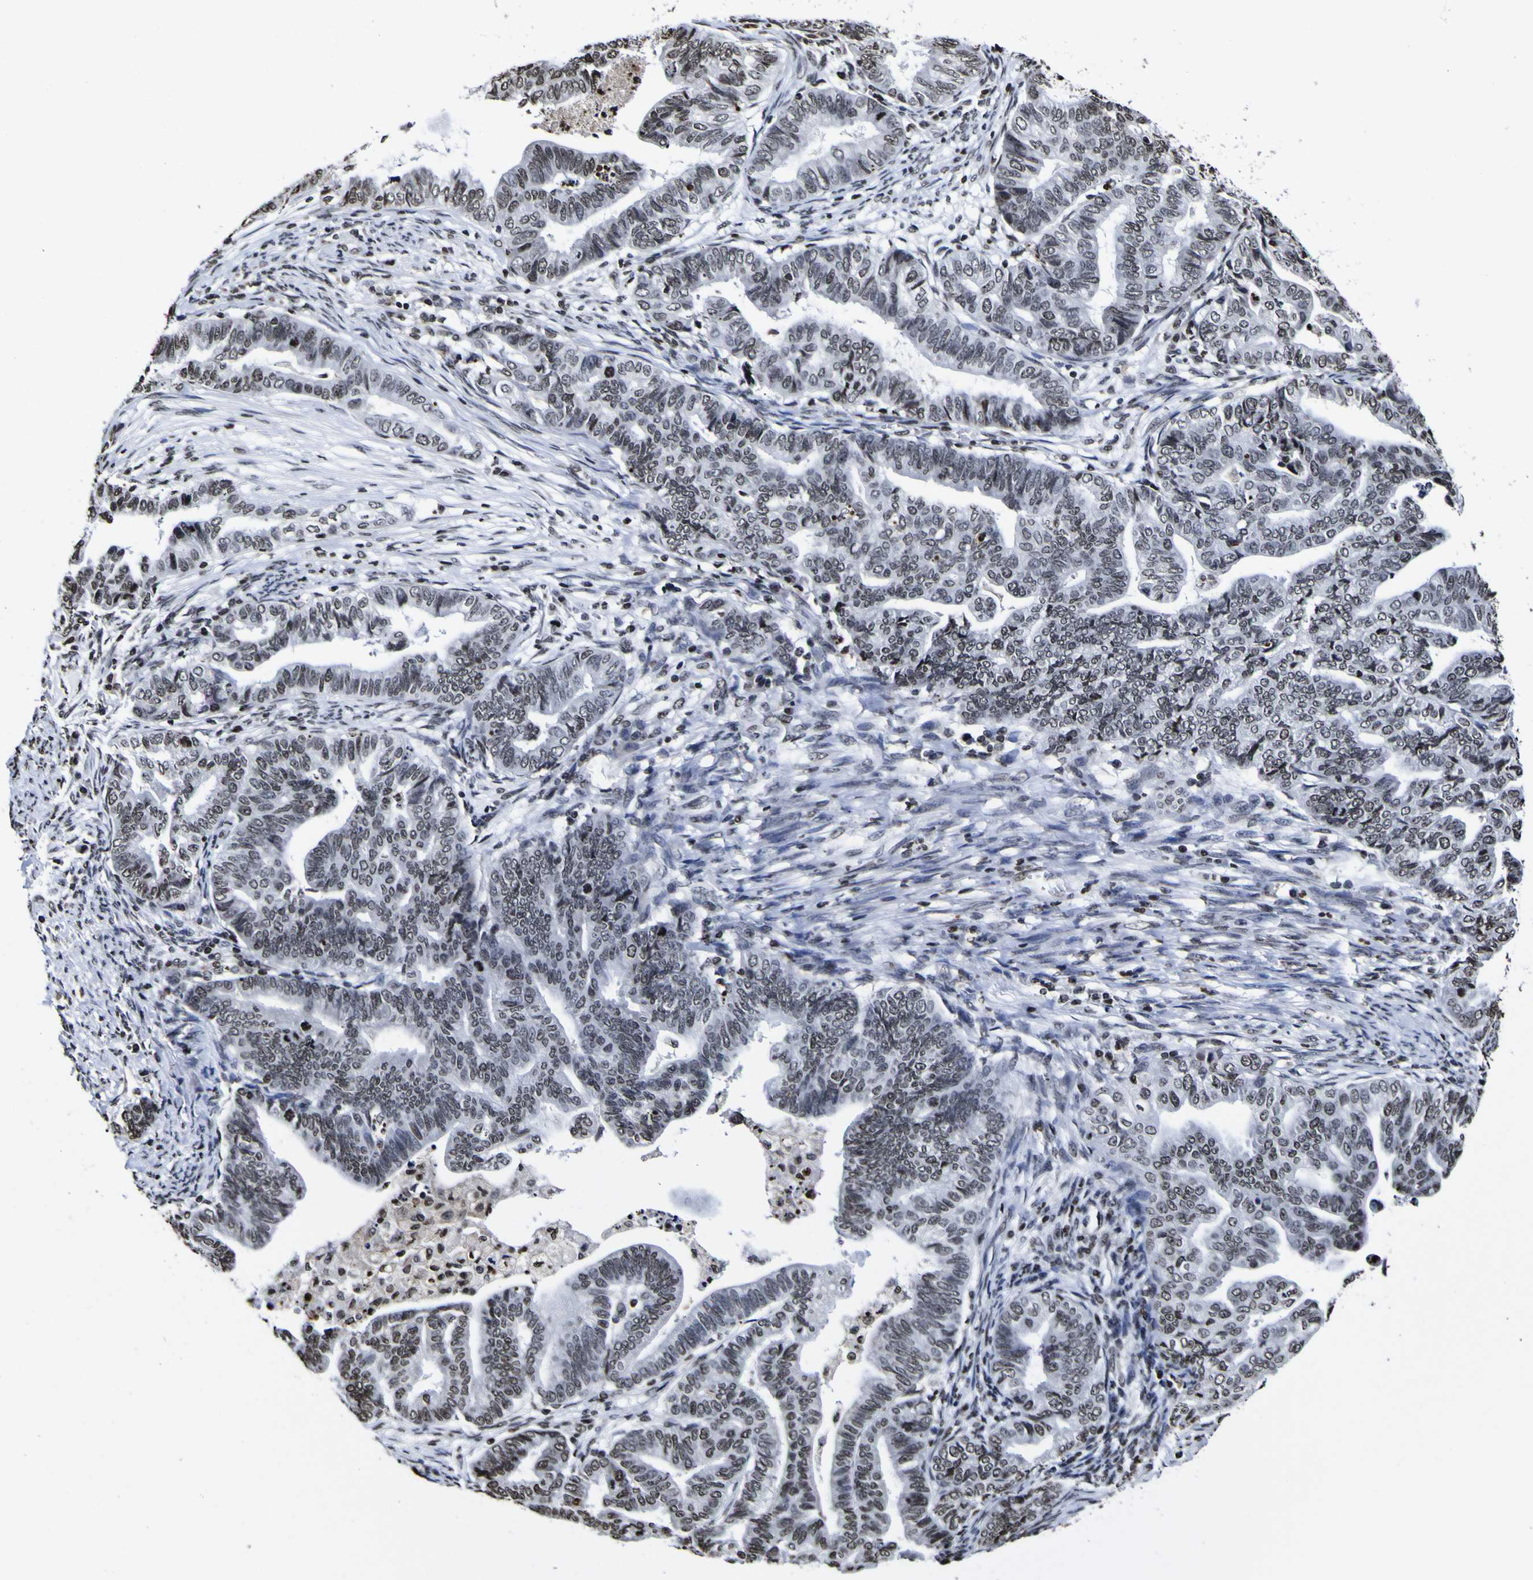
{"staining": {"intensity": "moderate", "quantity": "<25%", "location": "nuclear"}, "tissue": "endometrial cancer", "cell_type": "Tumor cells", "image_type": "cancer", "snomed": [{"axis": "morphology", "description": "Adenocarcinoma, NOS"}, {"axis": "topography", "description": "Endometrium"}], "caption": "Adenocarcinoma (endometrial) stained with a brown dye exhibits moderate nuclear positive positivity in approximately <25% of tumor cells.", "gene": "PIAS1", "patient": {"sex": "female", "age": 79}}